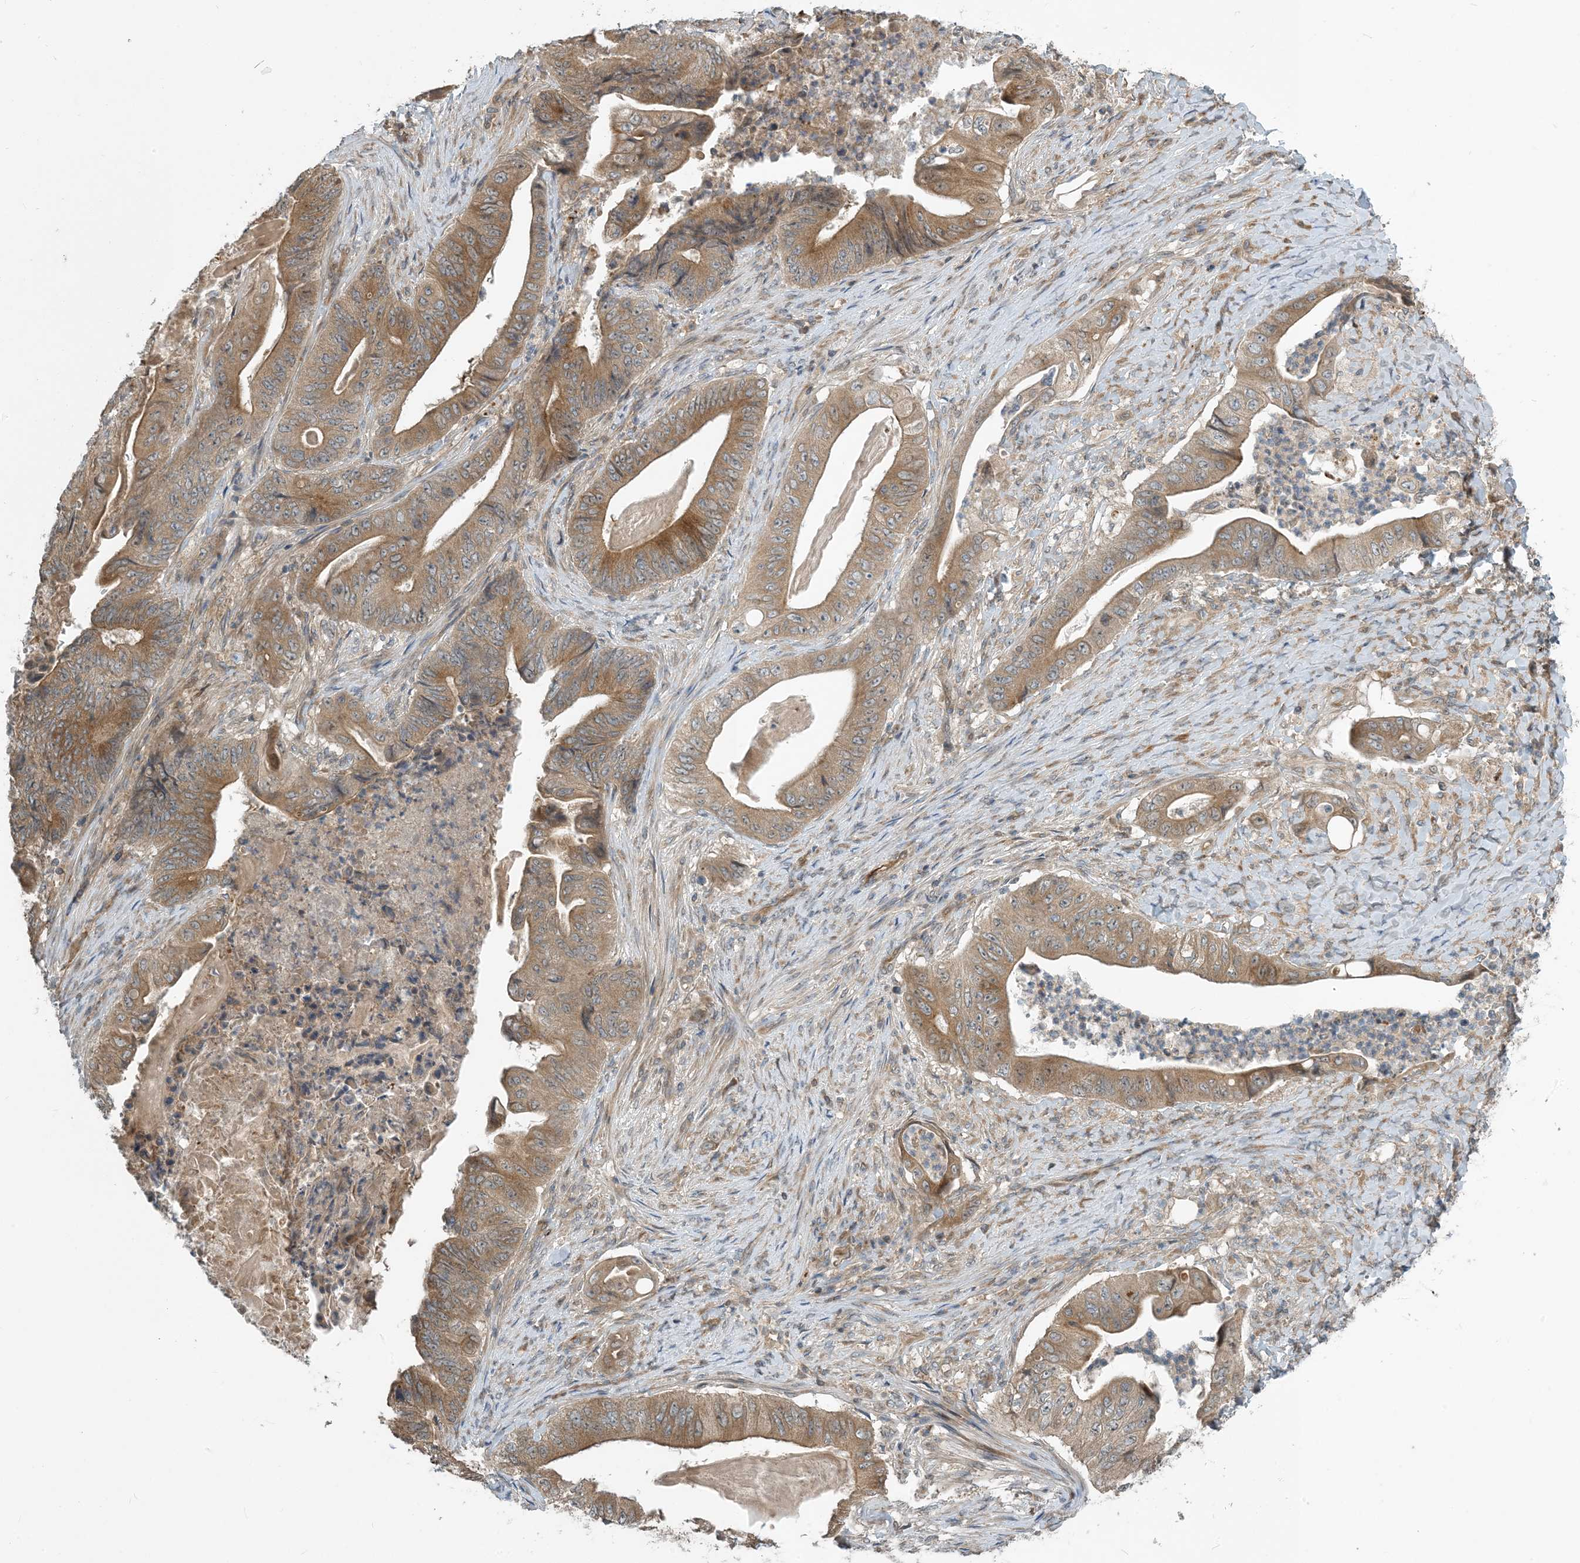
{"staining": {"intensity": "moderate", "quantity": ">75%", "location": "cytoplasmic/membranous"}, "tissue": "stomach cancer", "cell_type": "Tumor cells", "image_type": "cancer", "snomed": [{"axis": "morphology", "description": "Adenocarcinoma, NOS"}, {"axis": "topography", "description": "Stomach"}], "caption": "This photomicrograph demonstrates immunohistochemistry (IHC) staining of human stomach adenocarcinoma, with medium moderate cytoplasmic/membranous expression in approximately >75% of tumor cells.", "gene": "ZBTB3", "patient": {"sex": "female", "age": 73}}